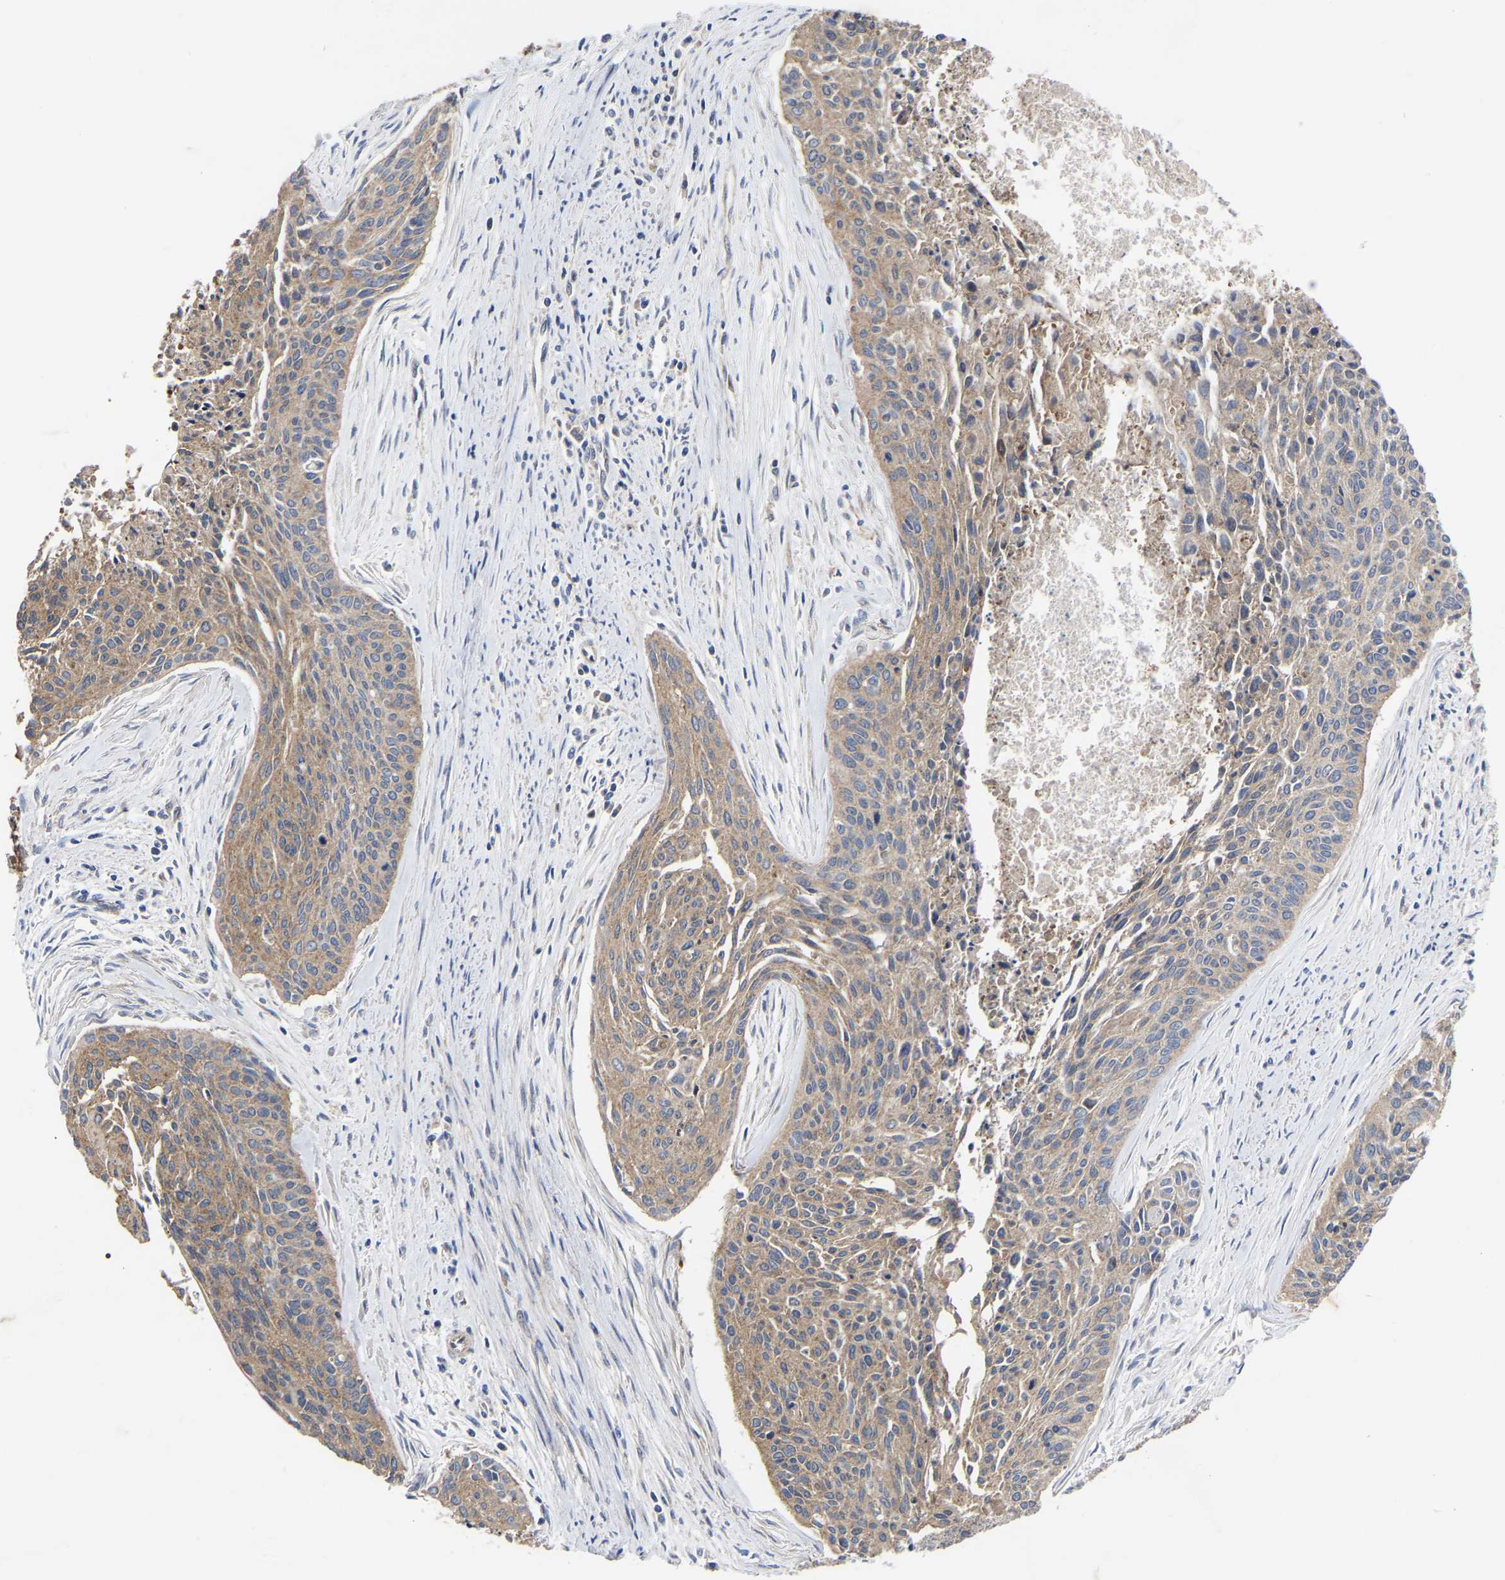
{"staining": {"intensity": "weak", "quantity": "25%-75%", "location": "cytoplasmic/membranous"}, "tissue": "cervical cancer", "cell_type": "Tumor cells", "image_type": "cancer", "snomed": [{"axis": "morphology", "description": "Squamous cell carcinoma, NOS"}, {"axis": "topography", "description": "Cervix"}], "caption": "Cervical squamous cell carcinoma stained with a brown dye reveals weak cytoplasmic/membranous positive positivity in about 25%-75% of tumor cells.", "gene": "TCP1", "patient": {"sex": "female", "age": 55}}